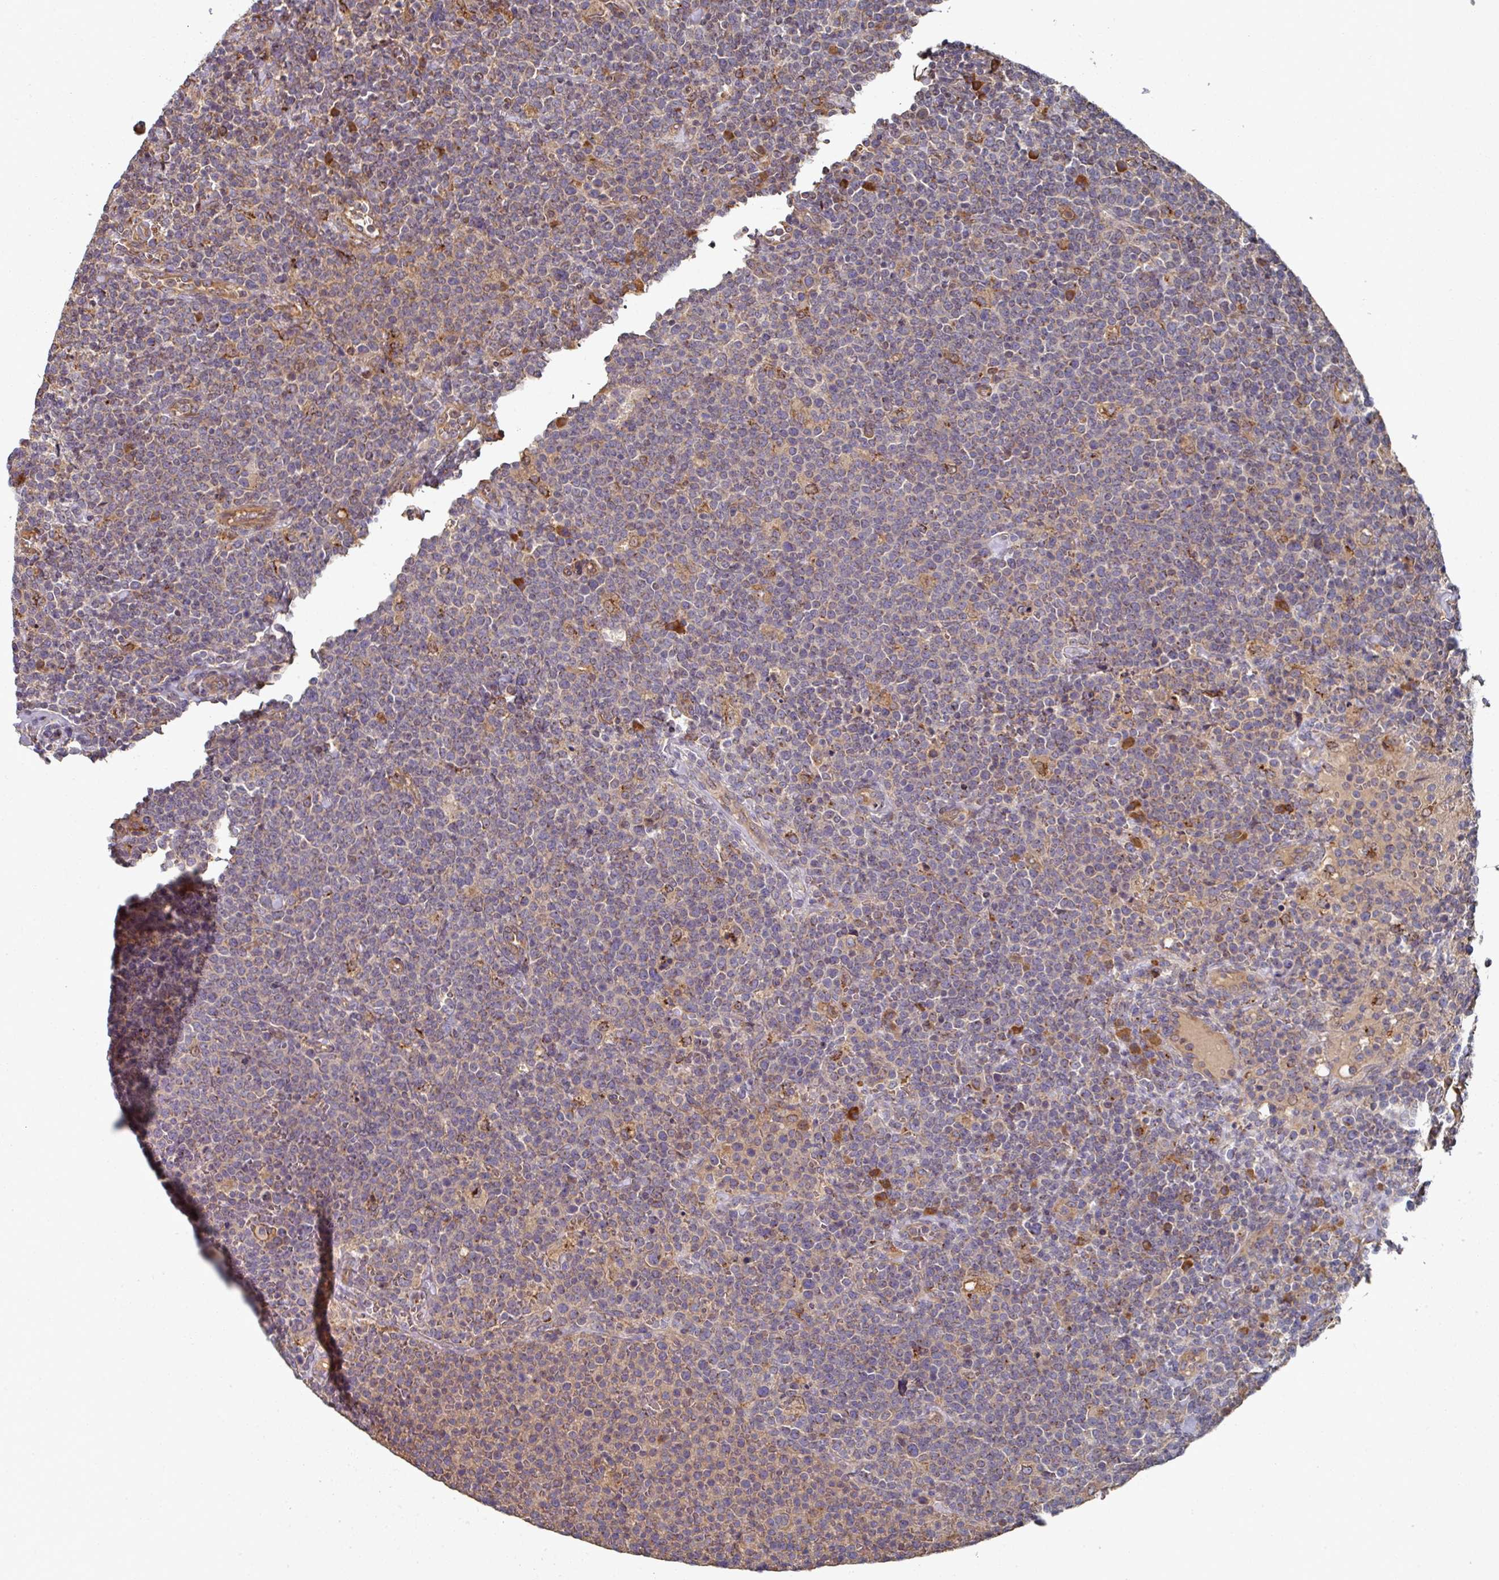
{"staining": {"intensity": "weak", "quantity": "<25%", "location": "cytoplasmic/membranous"}, "tissue": "lymphoma", "cell_type": "Tumor cells", "image_type": "cancer", "snomed": [{"axis": "morphology", "description": "Malignant lymphoma, non-Hodgkin's type, High grade"}, {"axis": "topography", "description": "Lymph node"}], "caption": "Immunohistochemistry photomicrograph of neoplastic tissue: human malignant lymphoma, non-Hodgkin's type (high-grade) stained with DAB (3,3'-diaminobenzidine) reveals no significant protein staining in tumor cells.", "gene": "EDEM2", "patient": {"sex": "male", "age": 61}}